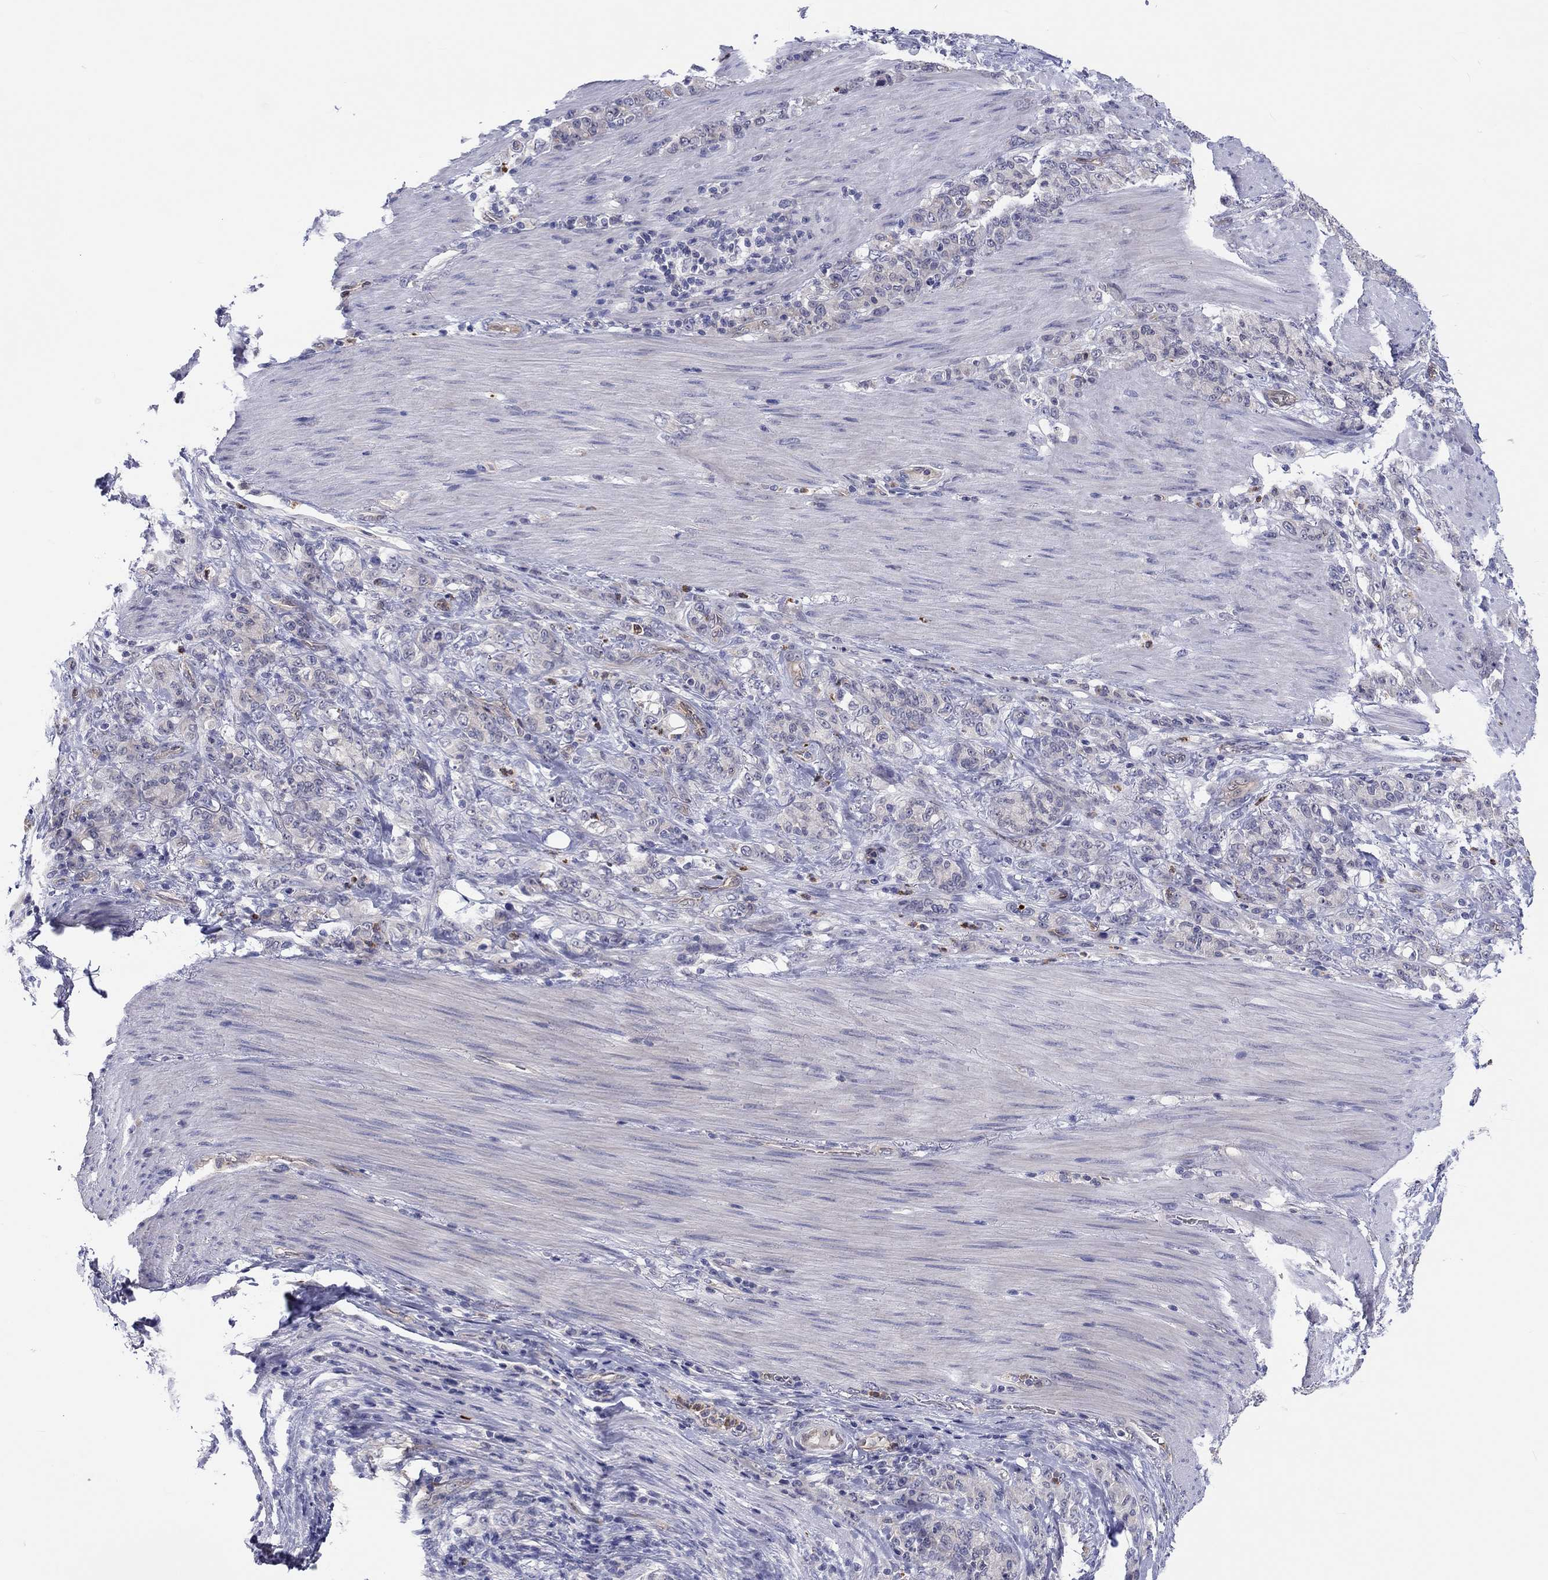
{"staining": {"intensity": "negative", "quantity": "none", "location": "none"}, "tissue": "stomach cancer", "cell_type": "Tumor cells", "image_type": "cancer", "snomed": [{"axis": "morphology", "description": "Normal tissue, NOS"}, {"axis": "morphology", "description": "Adenocarcinoma, NOS"}, {"axis": "topography", "description": "Stomach"}], "caption": "The micrograph reveals no significant positivity in tumor cells of stomach adenocarcinoma. (Immunohistochemistry (ihc), brightfield microscopy, high magnification).", "gene": "ABCG4", "patient": {"sex": "female", "age": 79}}